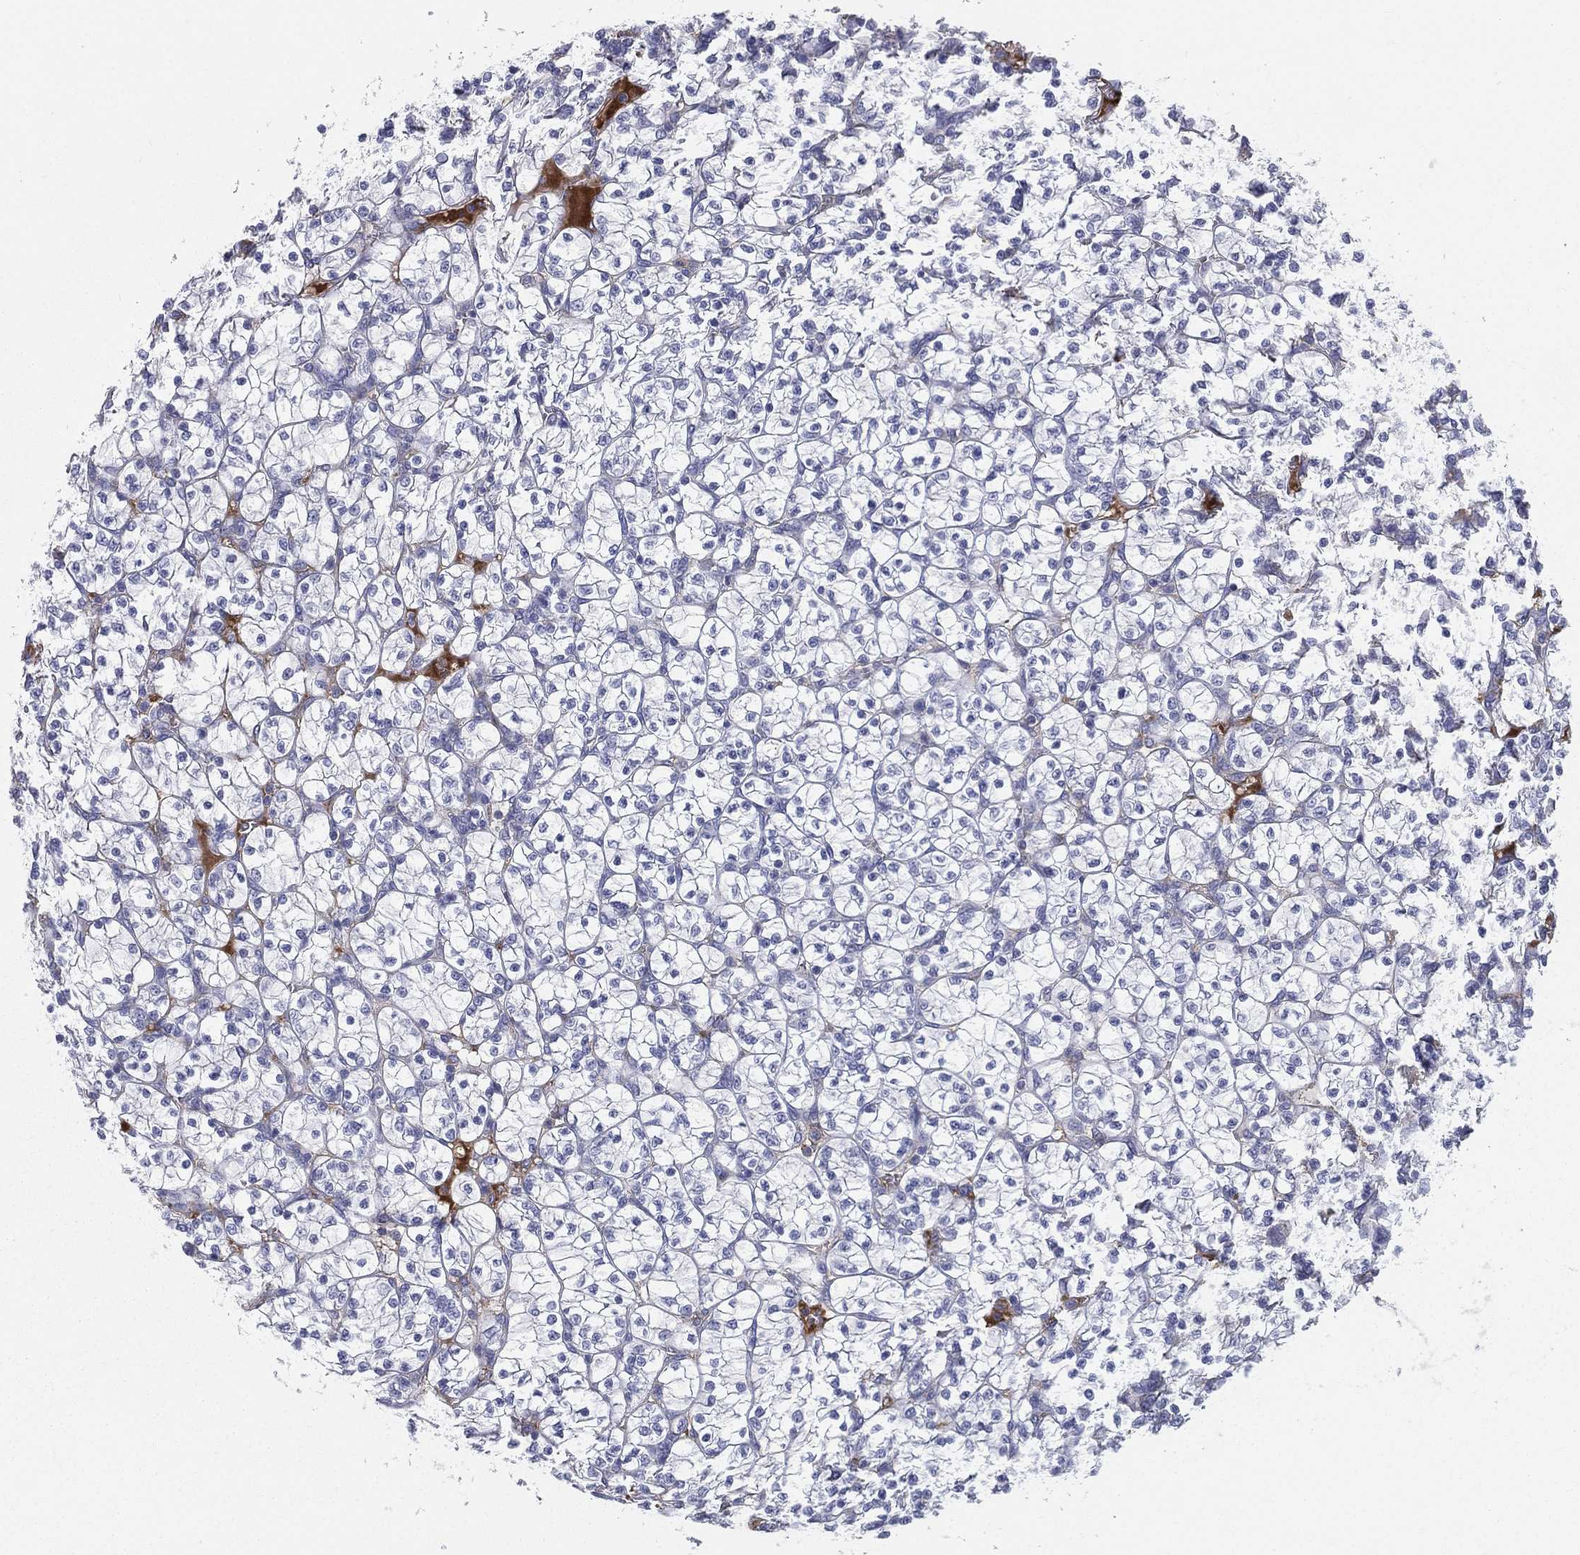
{"staining": {"intensity": "negative", "quantity": "none", "location": "none"}, "tissue": "renal cancer", "cell_type": "Tumor cells", "image_type": "cancer", "snomed": [{"axis": "morphology", "description": "Adenocarcinoma, NOS"}, {"axis": "topography", "description": "Kidney"}], "caption": "IHC micrograph of neoplastic tissue: human renal adenocarcinoma stained with DAB exhibits no significant protein positivity in tumor cells.", "gene": "HP", "patient": {"sex": "female", "age": 89}}